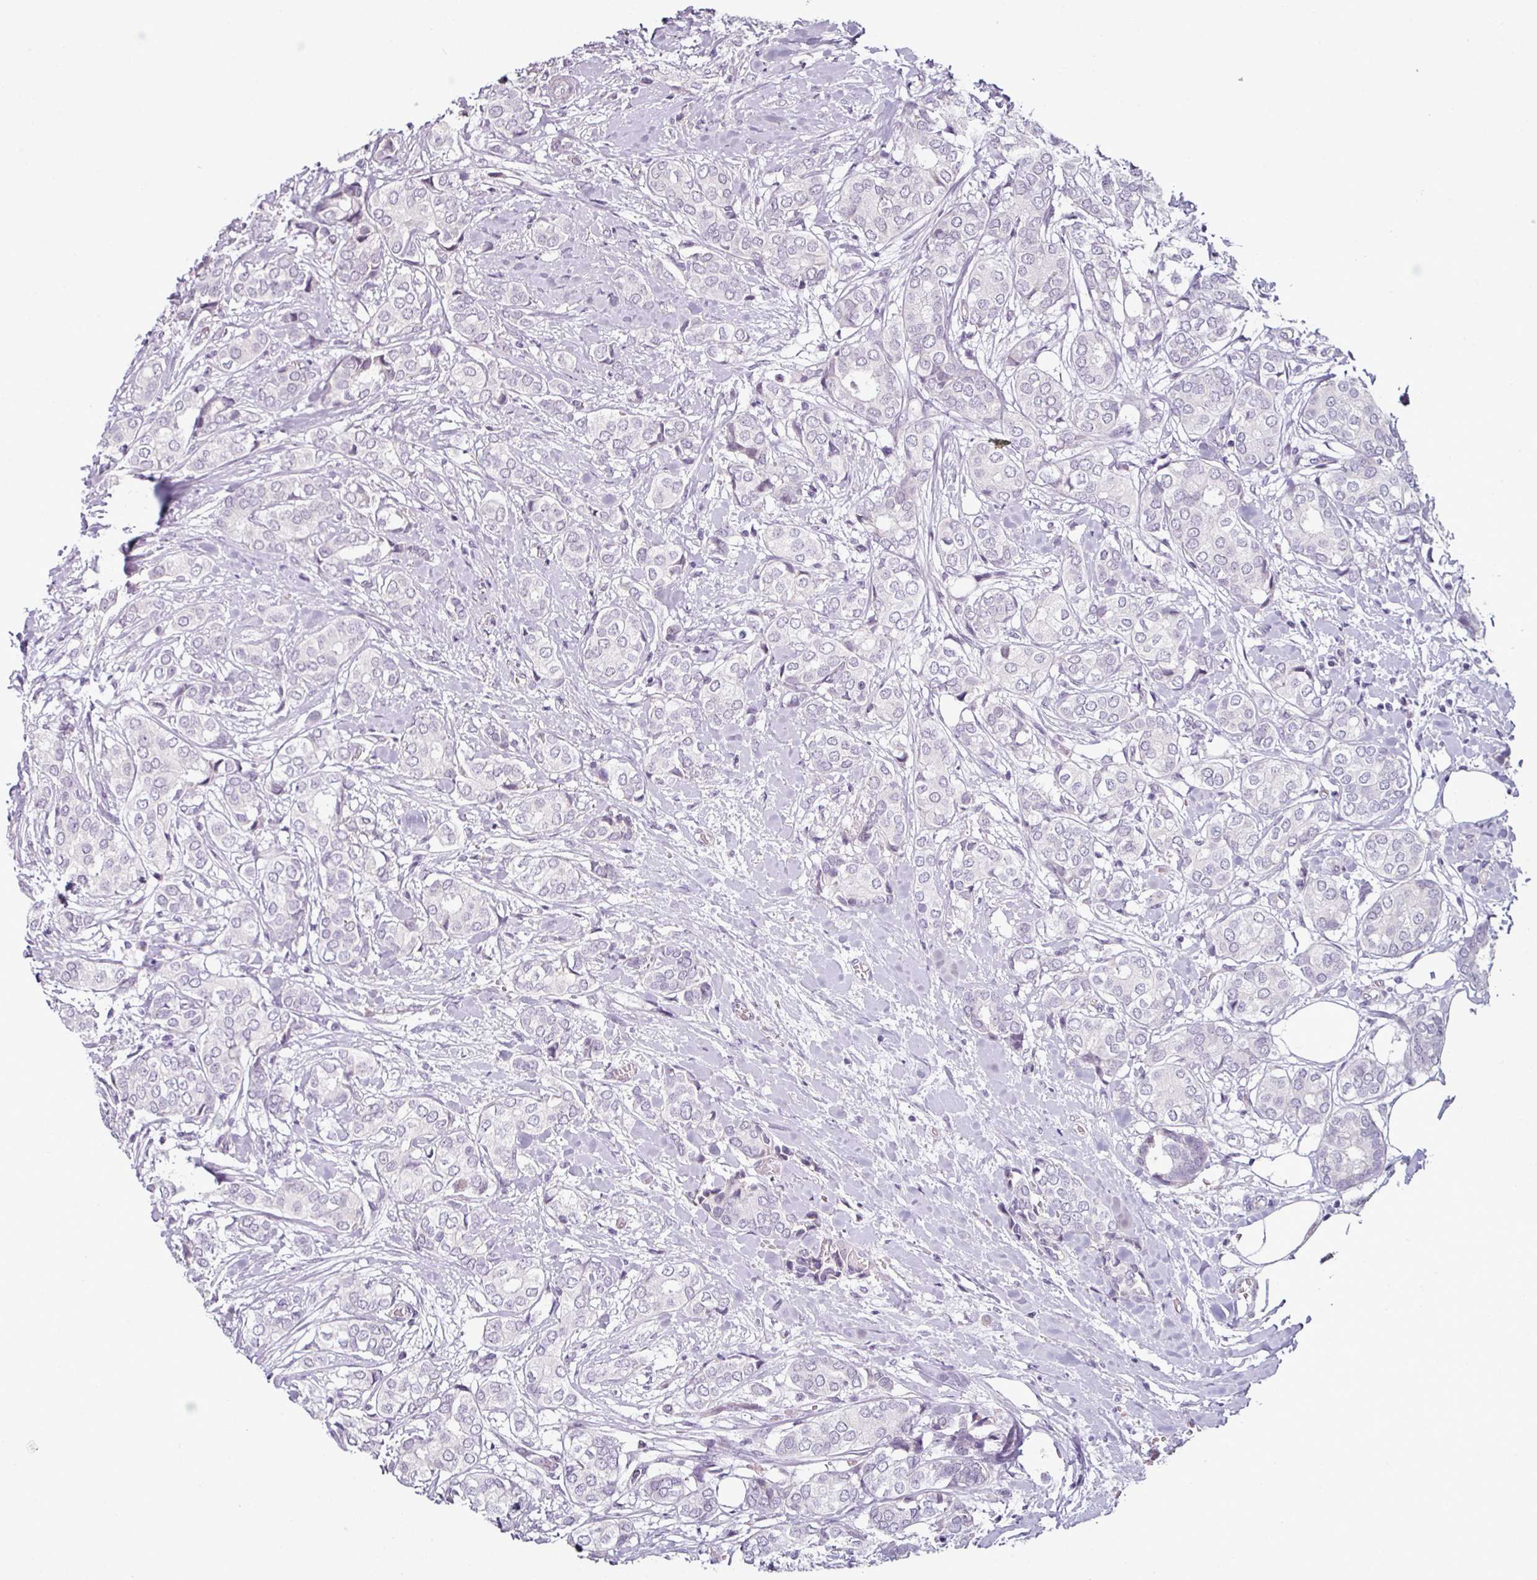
{"staining": {"intensity": "negative", "quantity": "none", "location": "none"}, "tissue": "breast cancer", "cell_type": "Tumor cells", "image_type": "cancer", "snomed": [{"axis": "morphology", "description": "Duct carcinoma"}, {"axis": "topography", "description": "Breast"}], "caption": "DAB (3,3'-diaminobenzidine) immunohistochemical staining of breast cancer demonstrates no significant expression in tumor cells.", "gene": "OR52D1", "patient": {"sex": "female", "age": 73}}